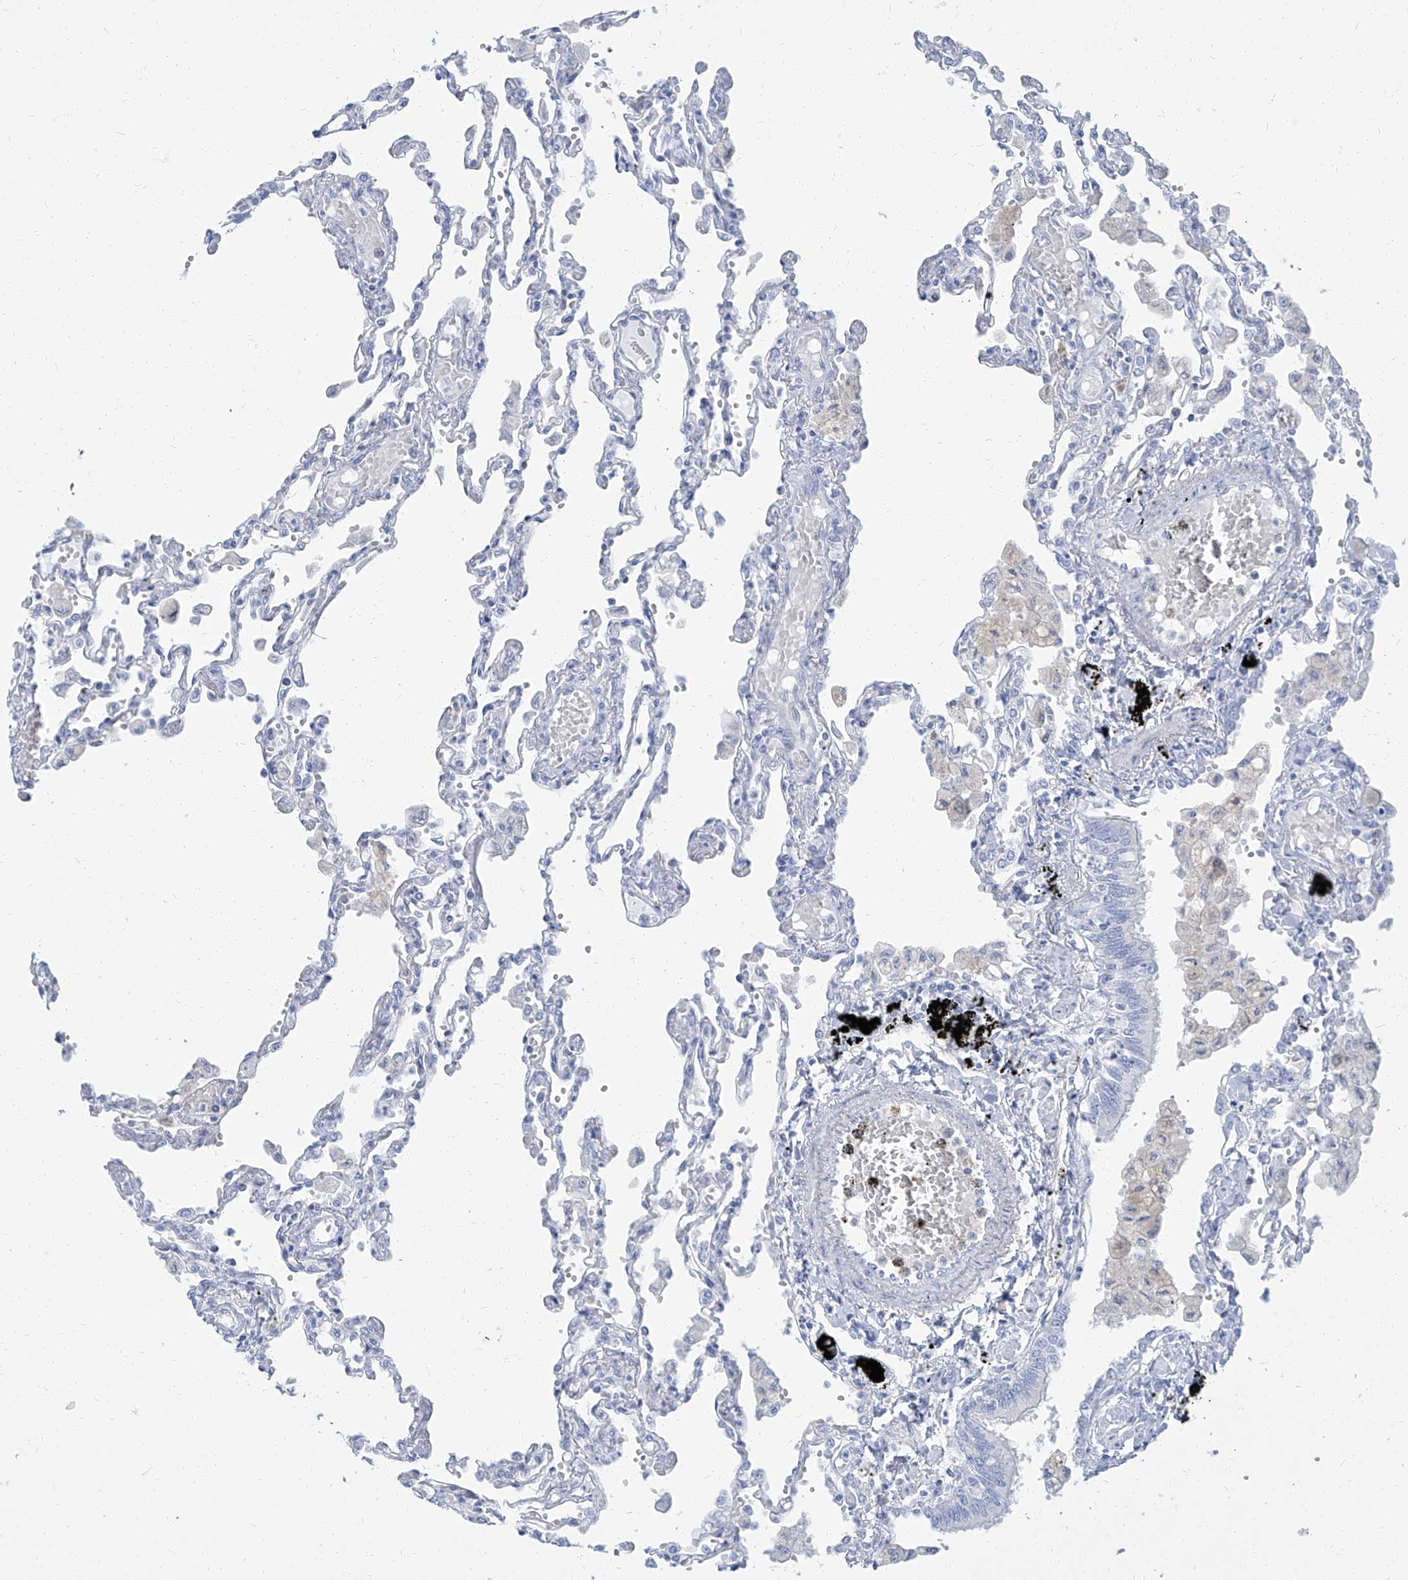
{"staining": {"intensity": "negative", "quantity": "none", "location": "none"}, "tissue": "lung", "cell_type": "Alveolar cells", "image_type": "normal", "snomed": [{"axis": "morphology", "description": "Normal tissue, NOS"}, {"axis": "topography", "description": "Bronchus"}, {"axis": "topography", "description": "Lung"}], "caption": "IHC photomicrograph of benign lung stained for a protein (brown), which demonstrates no staining in alveolar cells. (DAB (3,3'-diaminobenzidine) IHC with hematoxylin counter stain).", "gene": "TXLNB", "patient": {"sex": "female", "age": 49}}